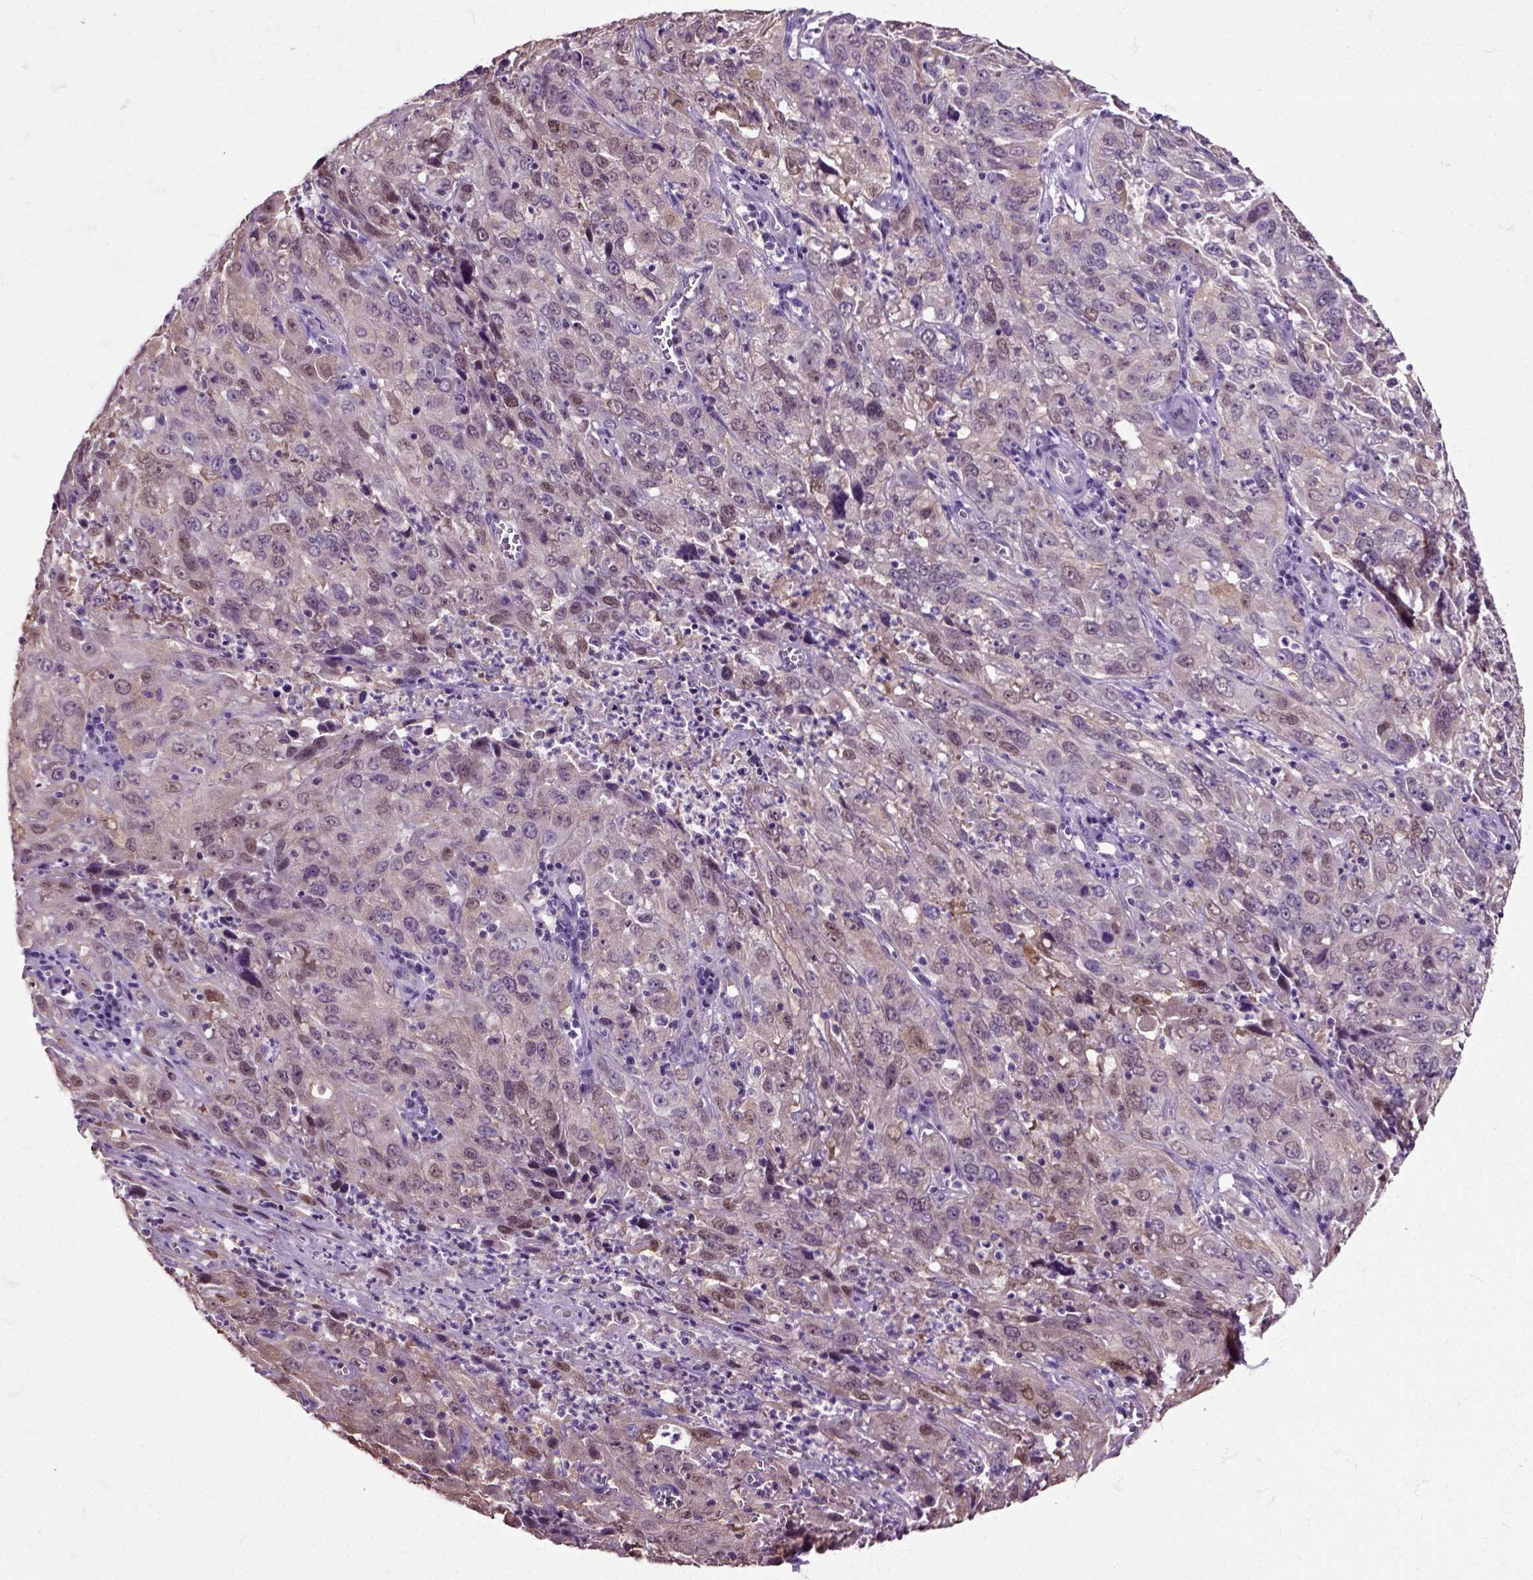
{"staining": {"intensity": "weak", "quantity": "25%-75%", "location": "cytoplasmic/membranous"}, "tissue": "cervical cancer", "cell_type": "Tumor cells", "image_type": "cancer", "snomed": [{"axis": "morphology", "description": "Squamous cell carcinoma, NOS"}, {"axis": "topography", "description": "Cervix"}], "caption": "Tumor cells reveal low levels of weak cytoplasmic/membranous positivity in about 25%-75% of cells in human cervical cancer.", "gene": "HSPA2", "patient": {"sex": "female", "age": 32}}